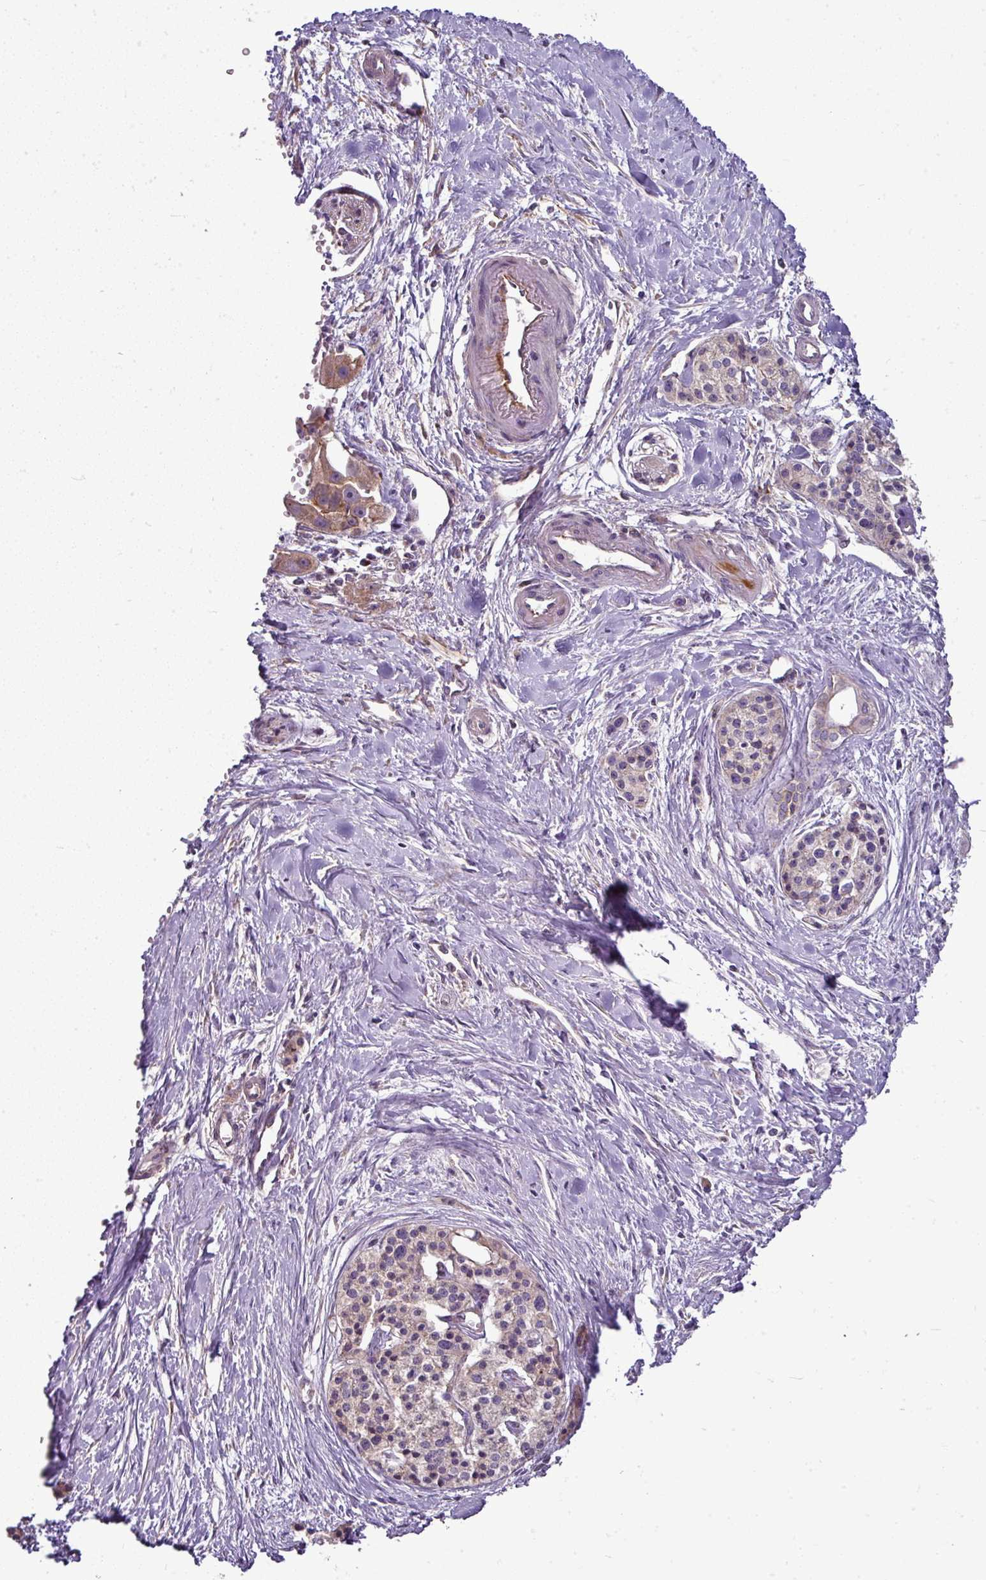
{"staining": {"intensity": "moderate", "quantity": "<25%", "location": "cytoplasmic/membranous"}, "tissue": "pancreatic cancer", "cell_type": "Tumor cells", "image_type": "cancer", "snomed": [{"axis": "morphology", "description": "Adenocarcinoma, NOS"}, {"axis": "topography", "description": "Pancreas"}], "caption": "Tumor cells show moderate cytoplasmic/membranous staining in approximately <25% of cells in pancreatic adenocarcinoma.", "gene": "GAN", "patient": {"sex": "female", "age": 50}}